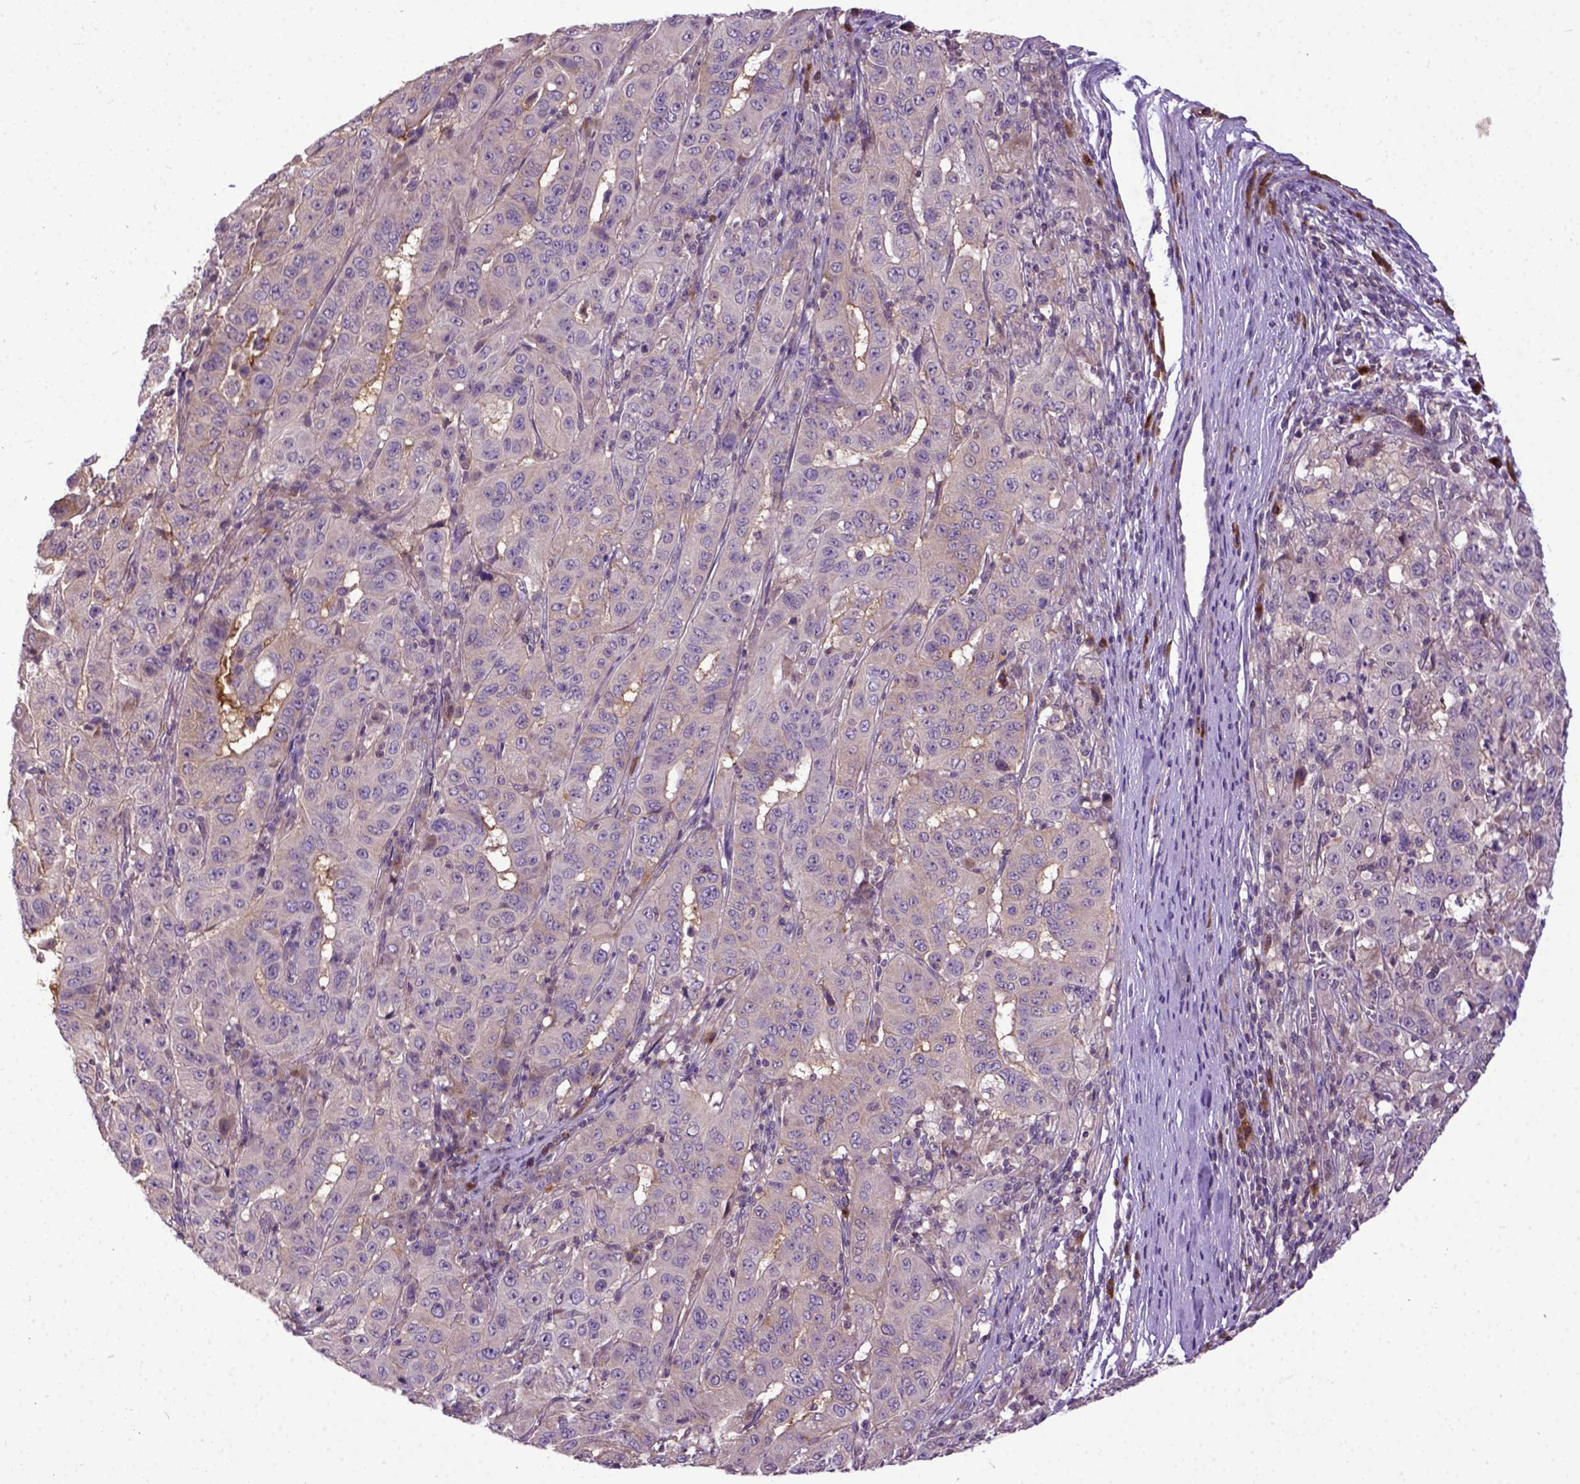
{"staining": {"intensity": "weak", "quantity": "25%-75%", "location": "cytoplasmic/membranous"}, "tissue": "pancreatic cancer", "cell_type": "Tumor cells", "image_type": "cancer", "snomed": [{"axis": "morphology", "description": "Adenocarcinoma, NOS"}, {"axis": "topography", "description": "Pancreas"}], "caption": "Immunohistochemistry image of neoplastic tissue: pancreatic adenocarcinoma stained using immunohistochemistry (IHC) displays low levels of weak protein expression localized specifically in the cytoplasmic/membranous of tumor cells, appearing as a cytoplasmic/membranous brown color.", "gene": "CPNE1", "patient": {"sex": "male", "age": 63}}